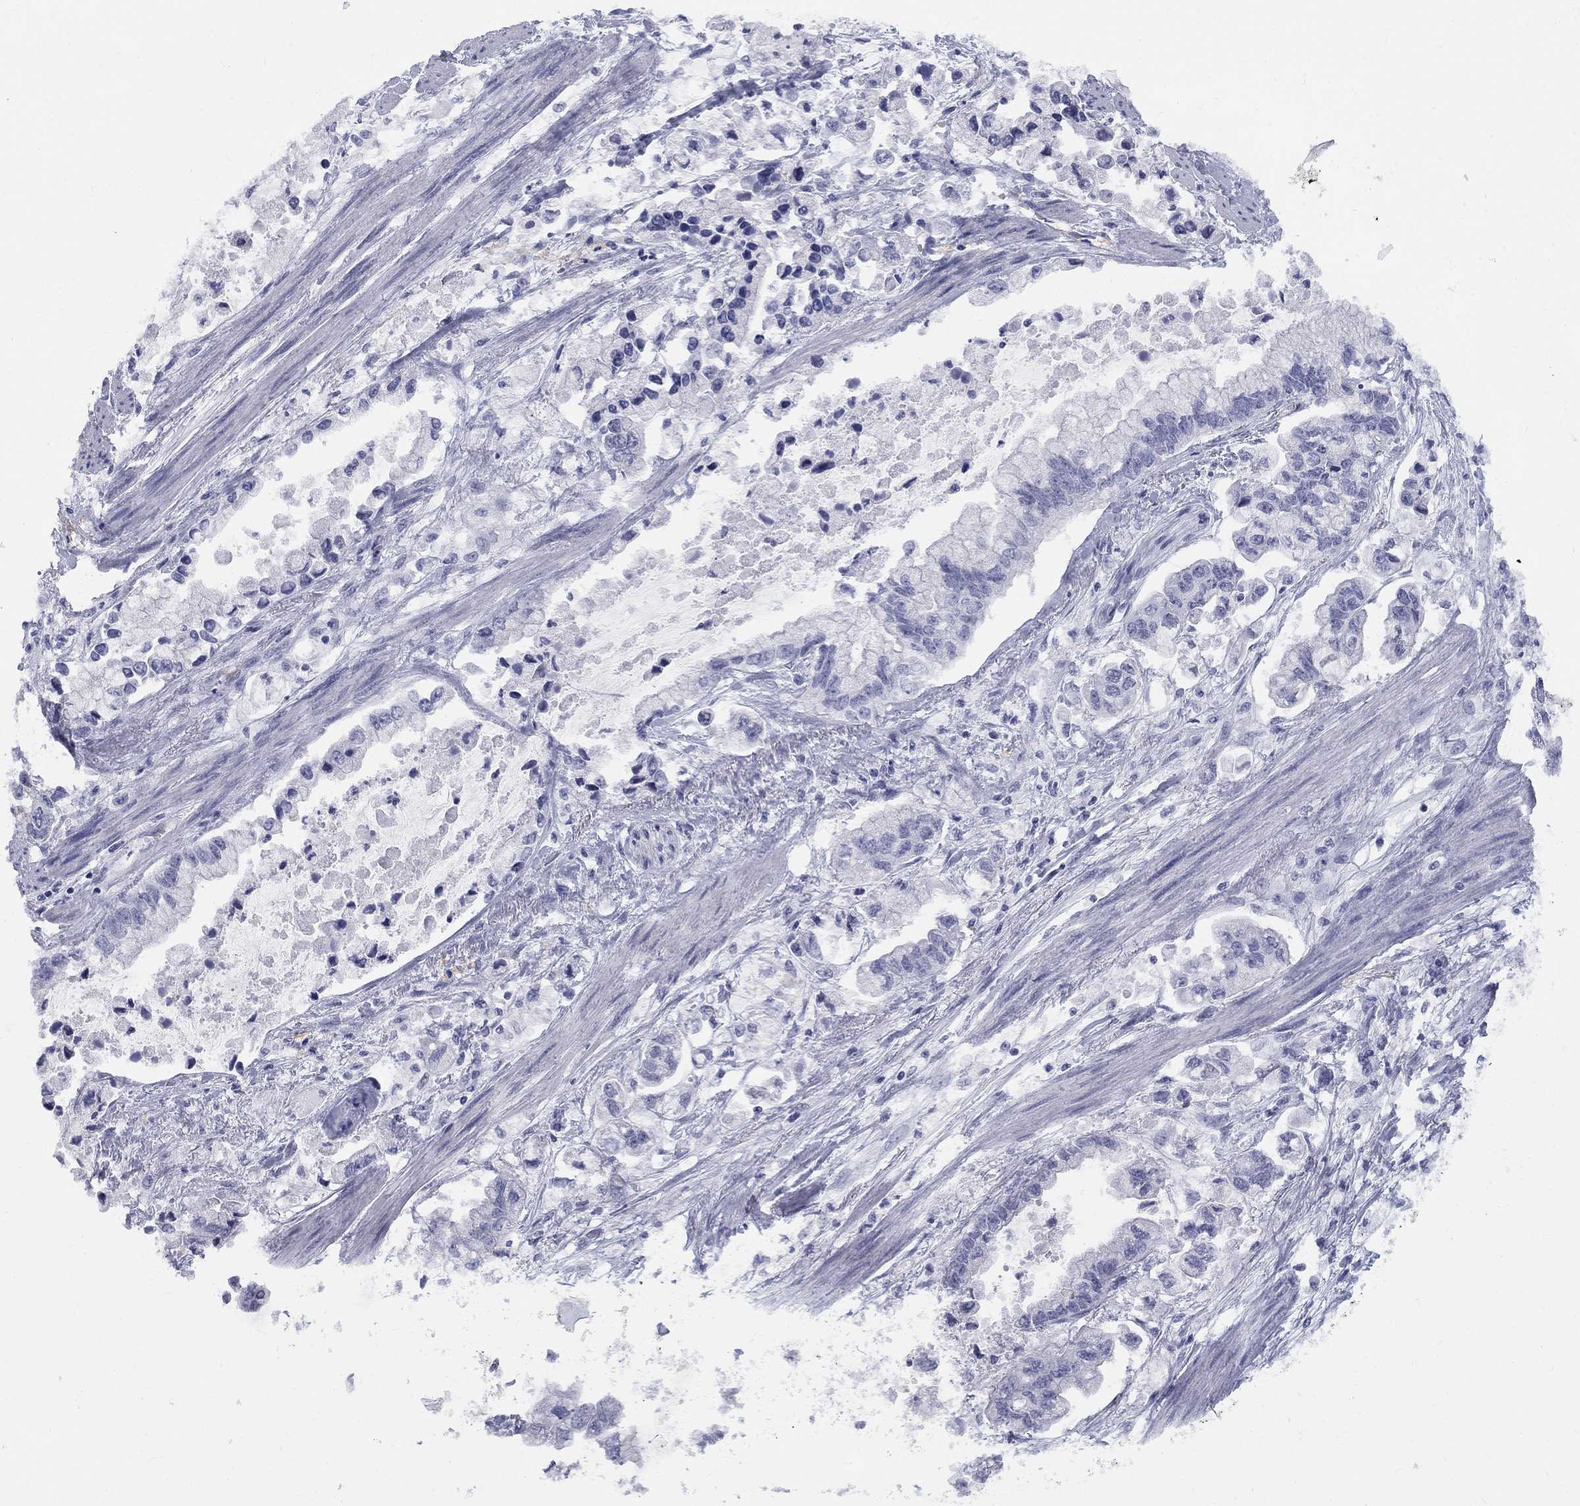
{"staining": {"intensity": "negative", "quantity": "none", "location": "none"}, "tissue": "stomach cancer", "cell_type": "Tumor cells", "image_type": "cancer", "snomed": [{"axis": "morphology", "description": "Normal tissue, NOS"}, {"axis": "morphology", "description": "Adenocarcinoma, NOS"}, {"axis": "topography", "description": "Stomach"}], "caption": "Tumor cells are negative for protein expression in human stomach cancer. (DAB immunohistochemistry (IHC) visualized using brightfield microscopy, high magnification).", "gene": "DMTN", "patient": {"sex": "male", "age": 62}}